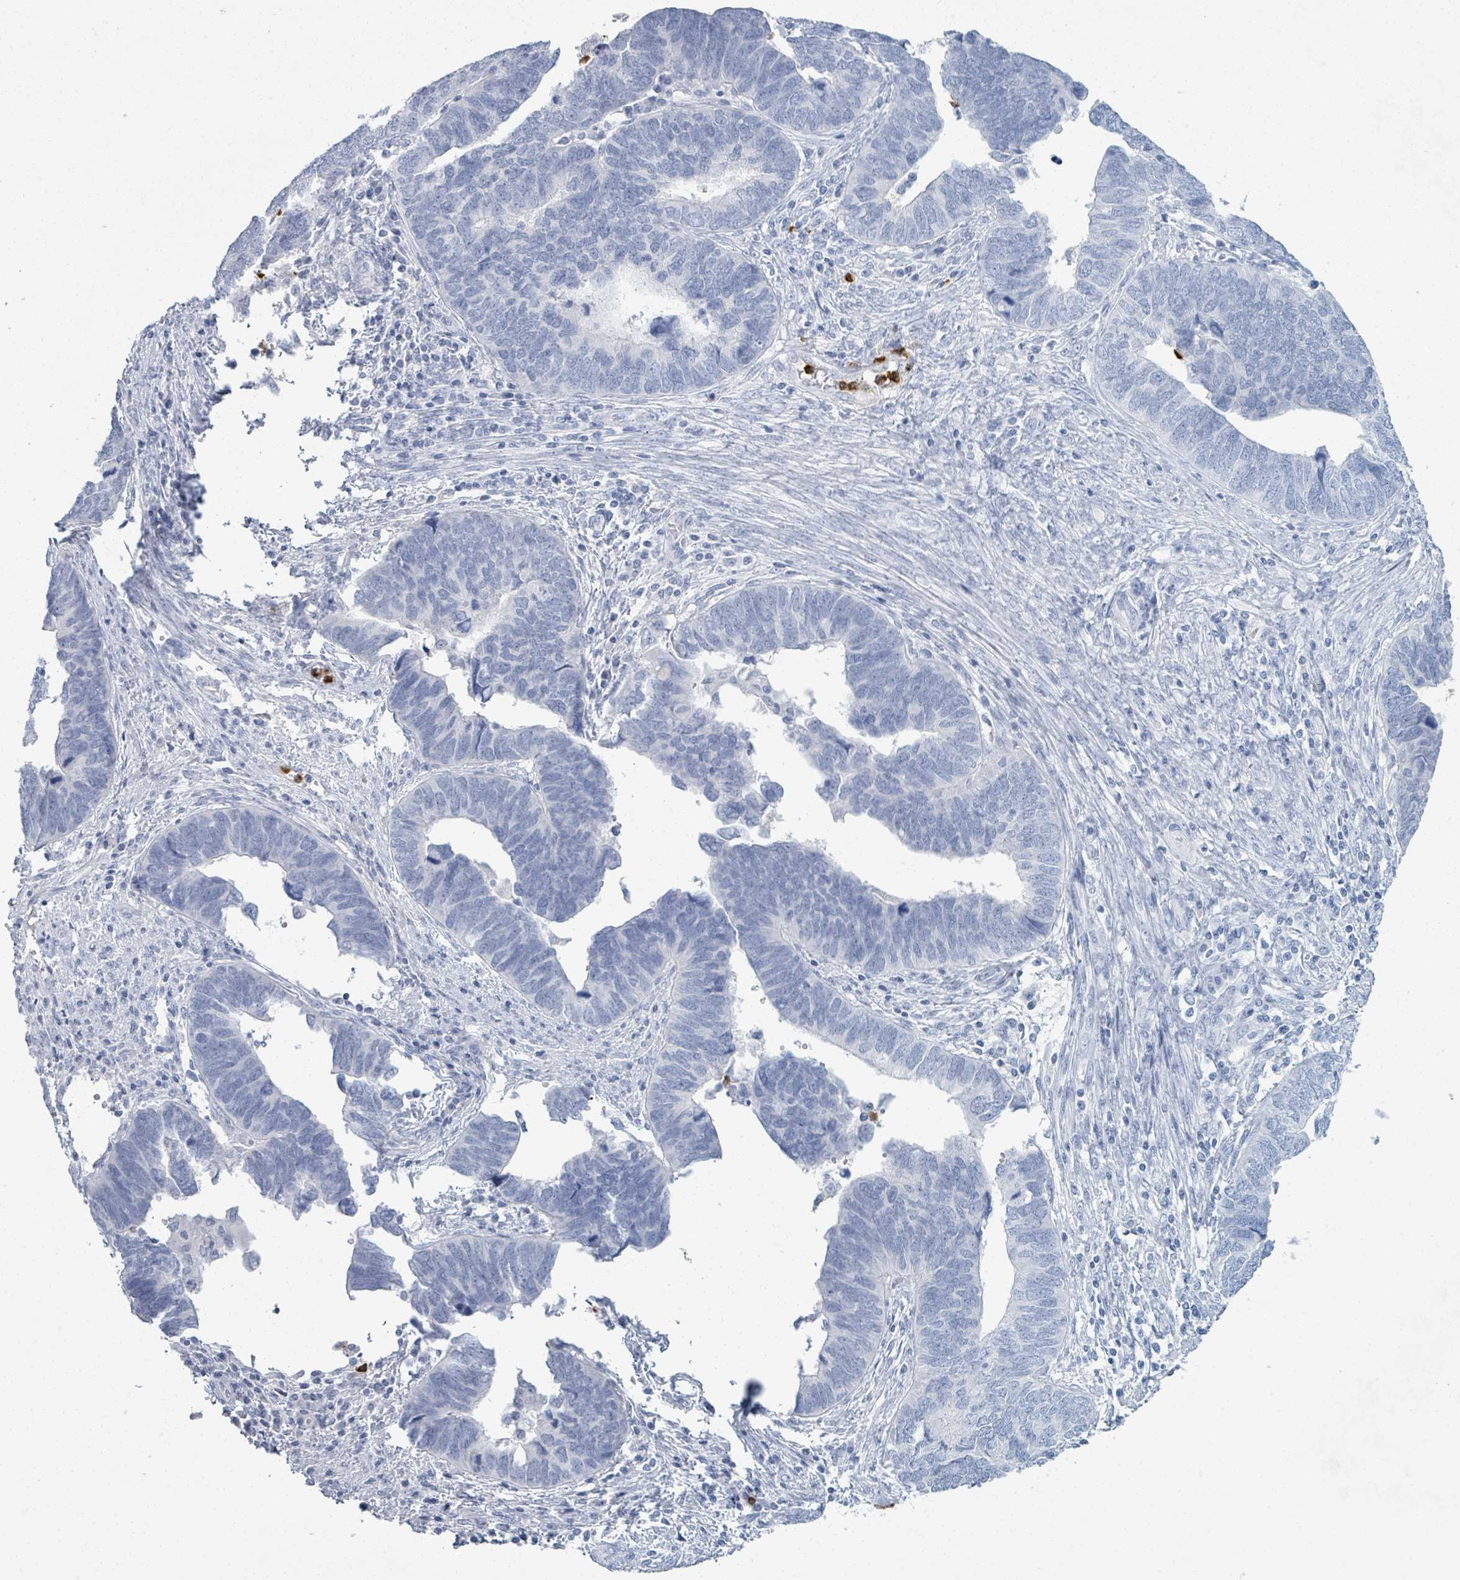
{"staining": {"intensity": "negative", "quantity": "none", "location": "none"}, "tissue": "endometrial cancer", "cell_type": "Tumor cells", "image_type": "cancer", "snomed": [{"axis": "morphology", "description": "Adenocarcinoma, NOS"}, {"axis": "topography", "description": "Endometrium"}], "caption": "Immunohistochemical staining of human endometrial adenocarcinoma demonstrates no significant staining in tumor cells.", "gene": "DEFA4", "patient": {"sex": "female", "age": 79}}